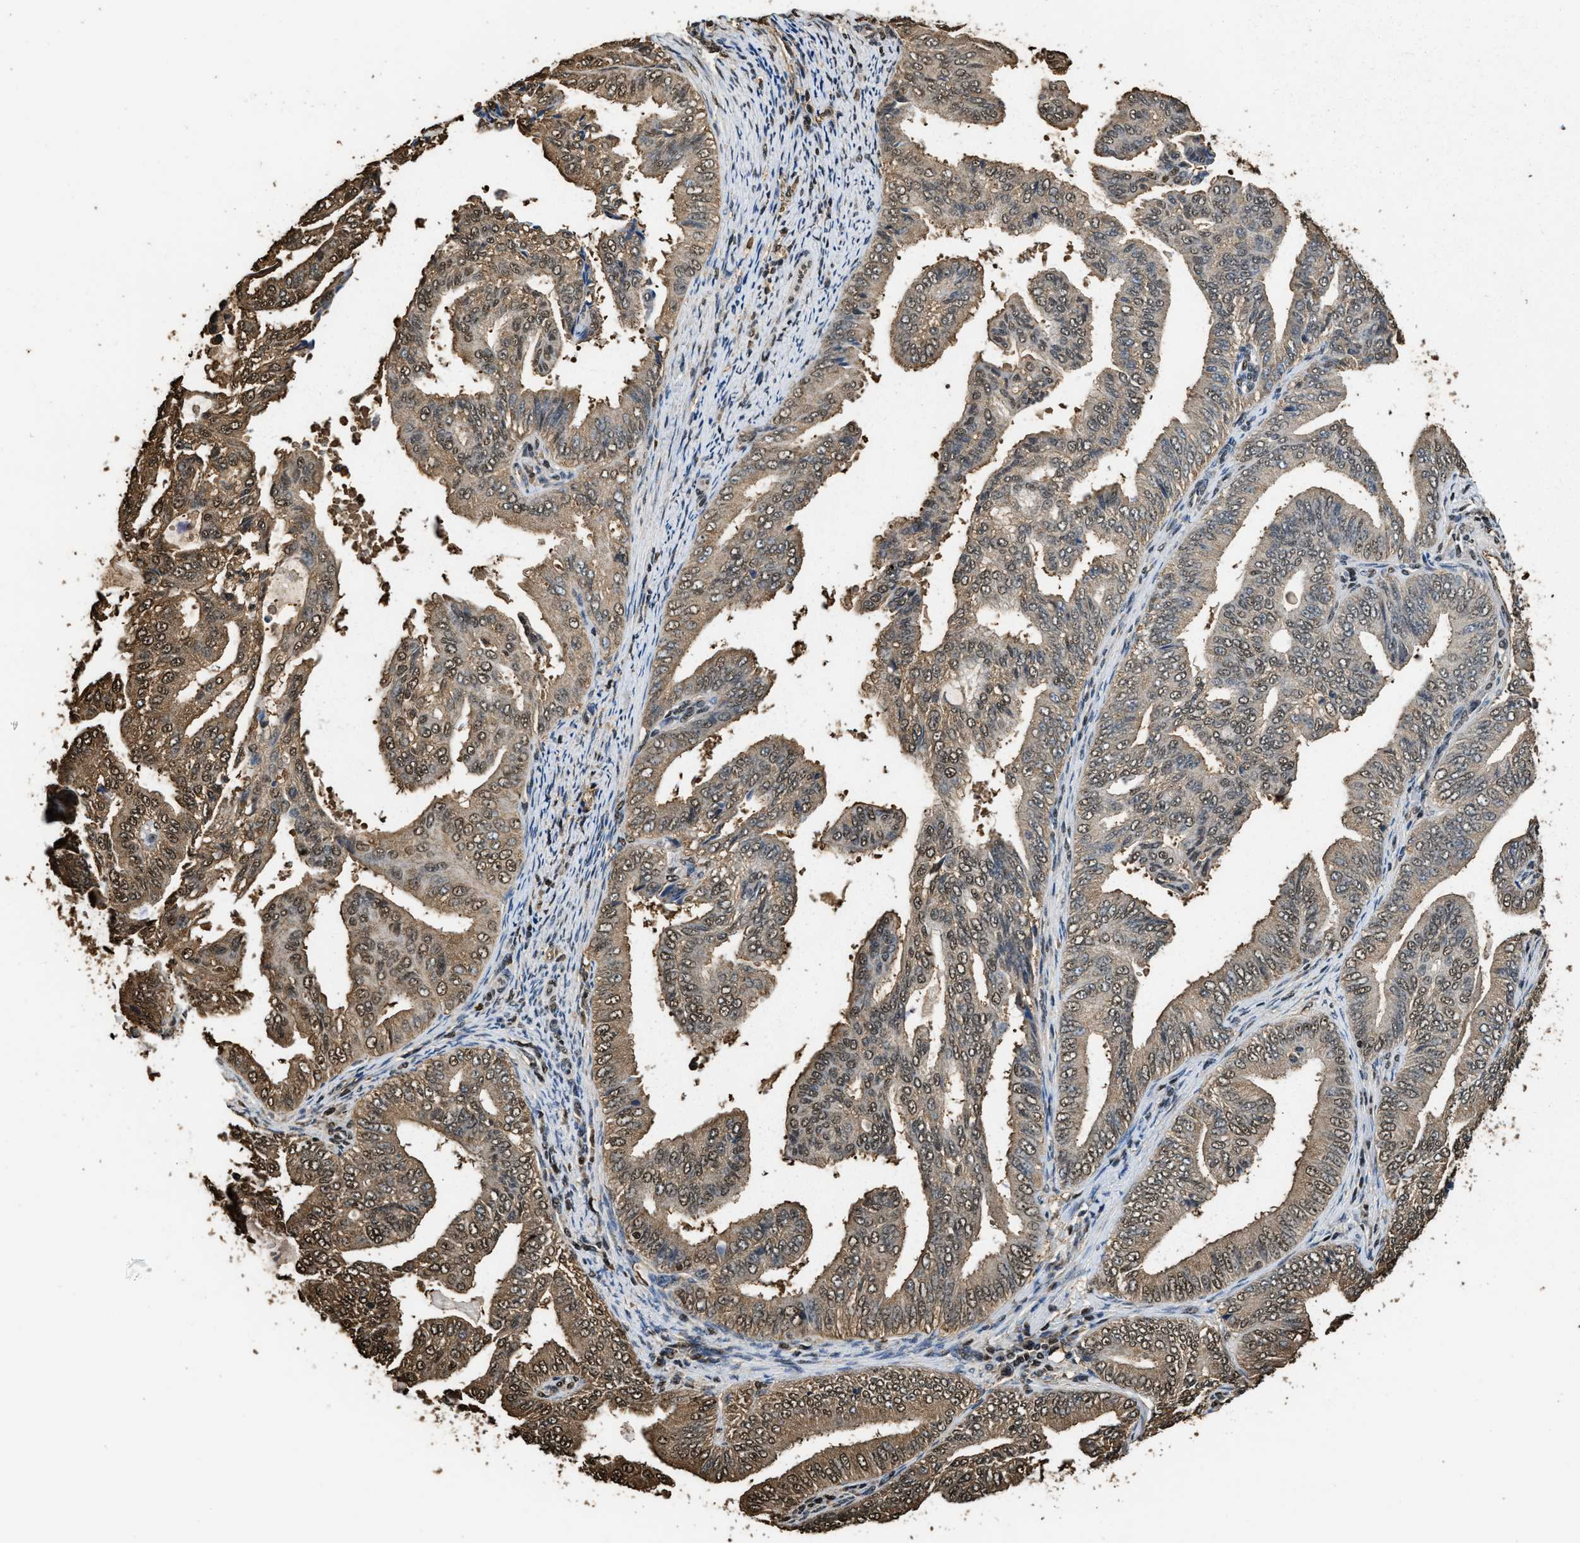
{"staining": {"intensity": "moderate", "quantity": ">75%", "location": "cytoplasmic/membranous,nuclear"}, "tissue": "endometrial cancer", "cell_type": "Tumor cells", "image_type": "cancer", "snomed": [{"axis": "morphology", "description": "Adenocarcinoma, NOS"}, {"axis": "topography", "description": "Endometrium"}], "caption": "Endometrial cancer stained with DAB immunohistochemistry exhibits medium levels of moderate cytoplasmic/membranous and nuclear staining in approximately >75% of tumor cells.", "gene": "GAPDH", "patient": {"sex": "female", "age": 58}}